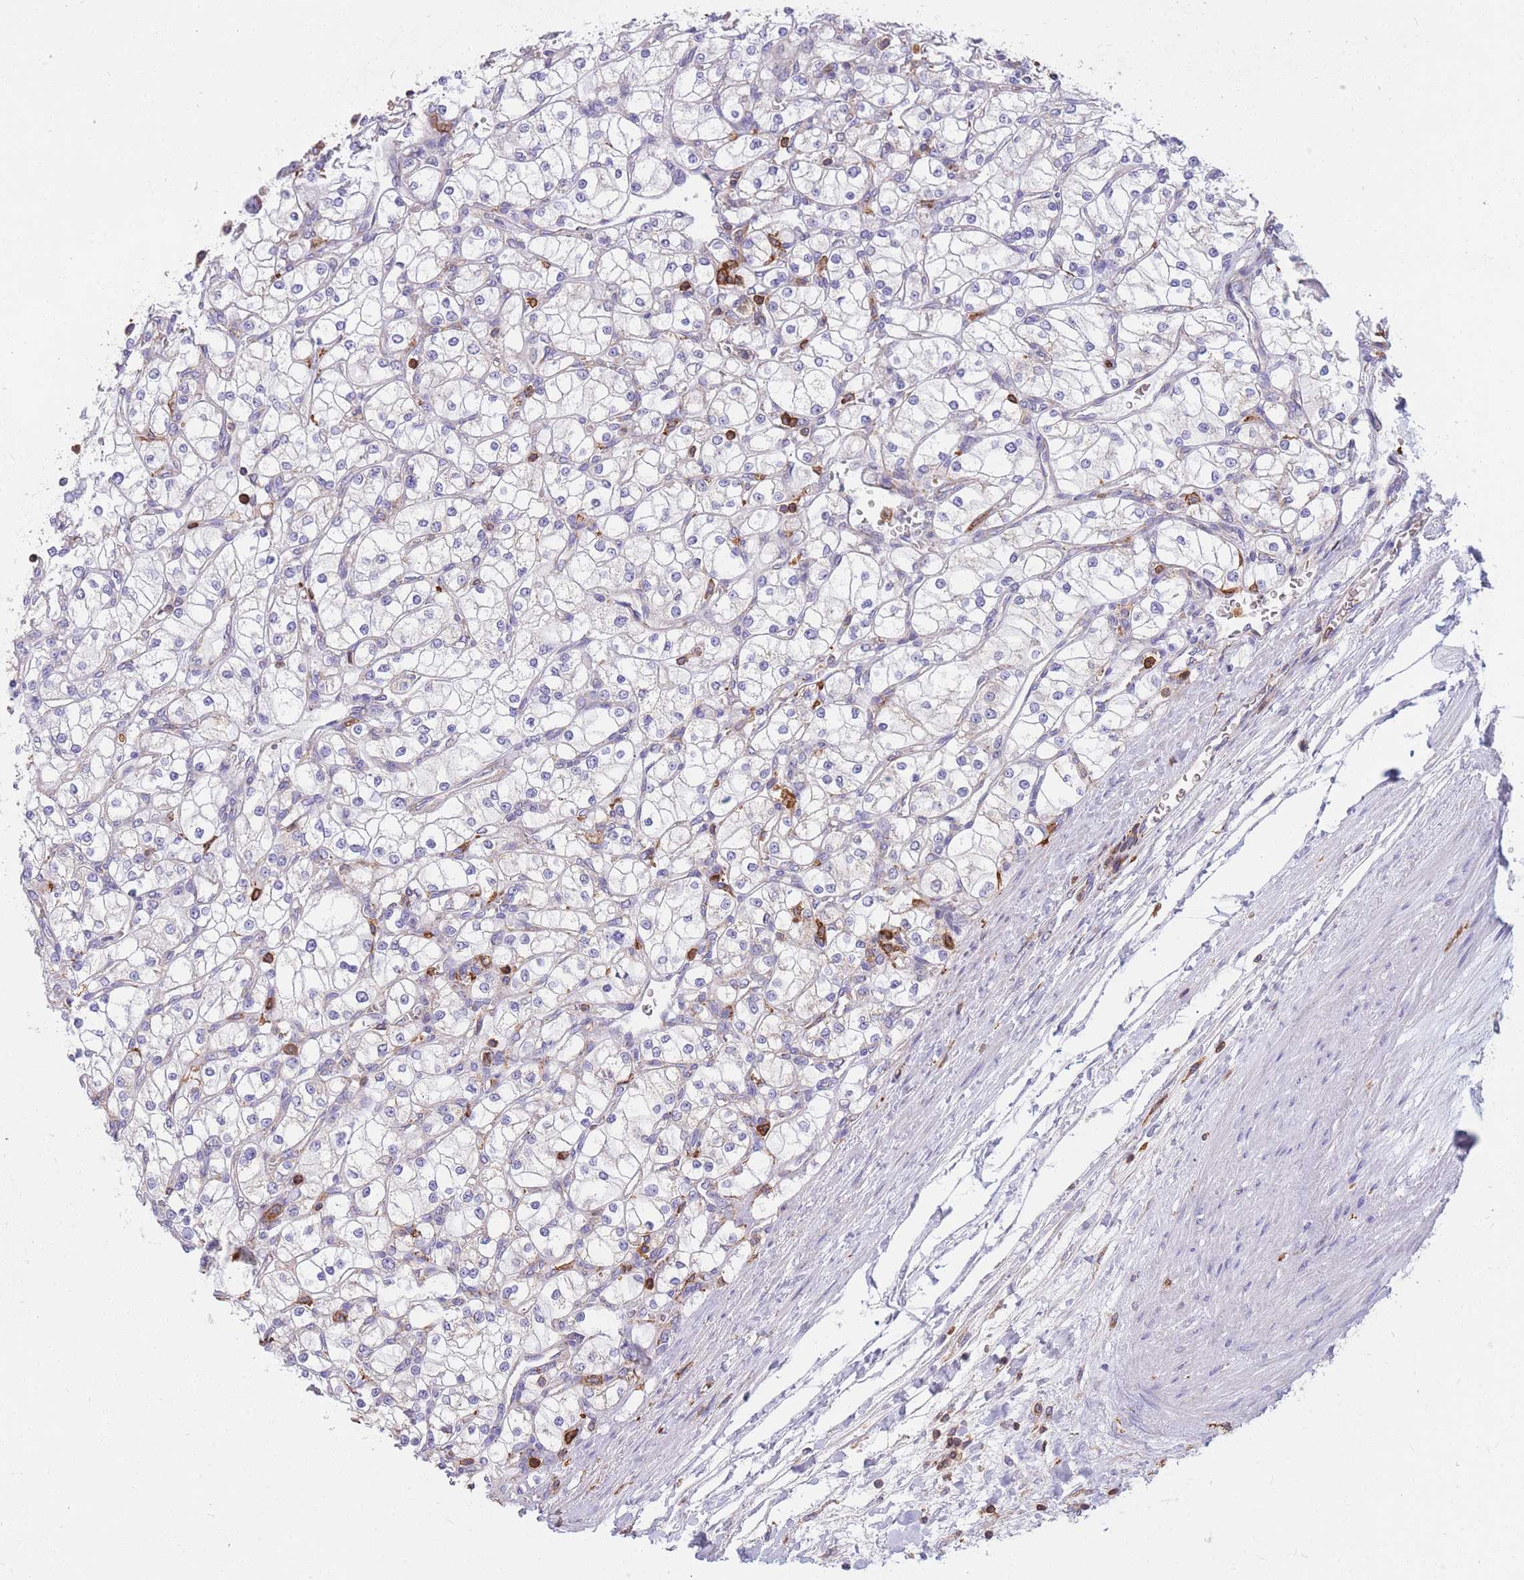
{"staining": {"intensity": "negative", "quantity": "none", "location": "none"}, "tissue": "renal cancer", "cell_type": "Tumor cells", "image_type": "cancer", "snomed": [{"axis": "morphology", "description": "Adenocarcinoma, NOS"}, {"axis": "topography", "description": "Kidney"}], "caption": "A photomicrograph of human renal cancer (adenocarcinoma) is negative for staining in tumor cells. (DAB IHC, high magnification).", "gene": "MRPL54", "patient": {"sex": "male", "age": 80}}